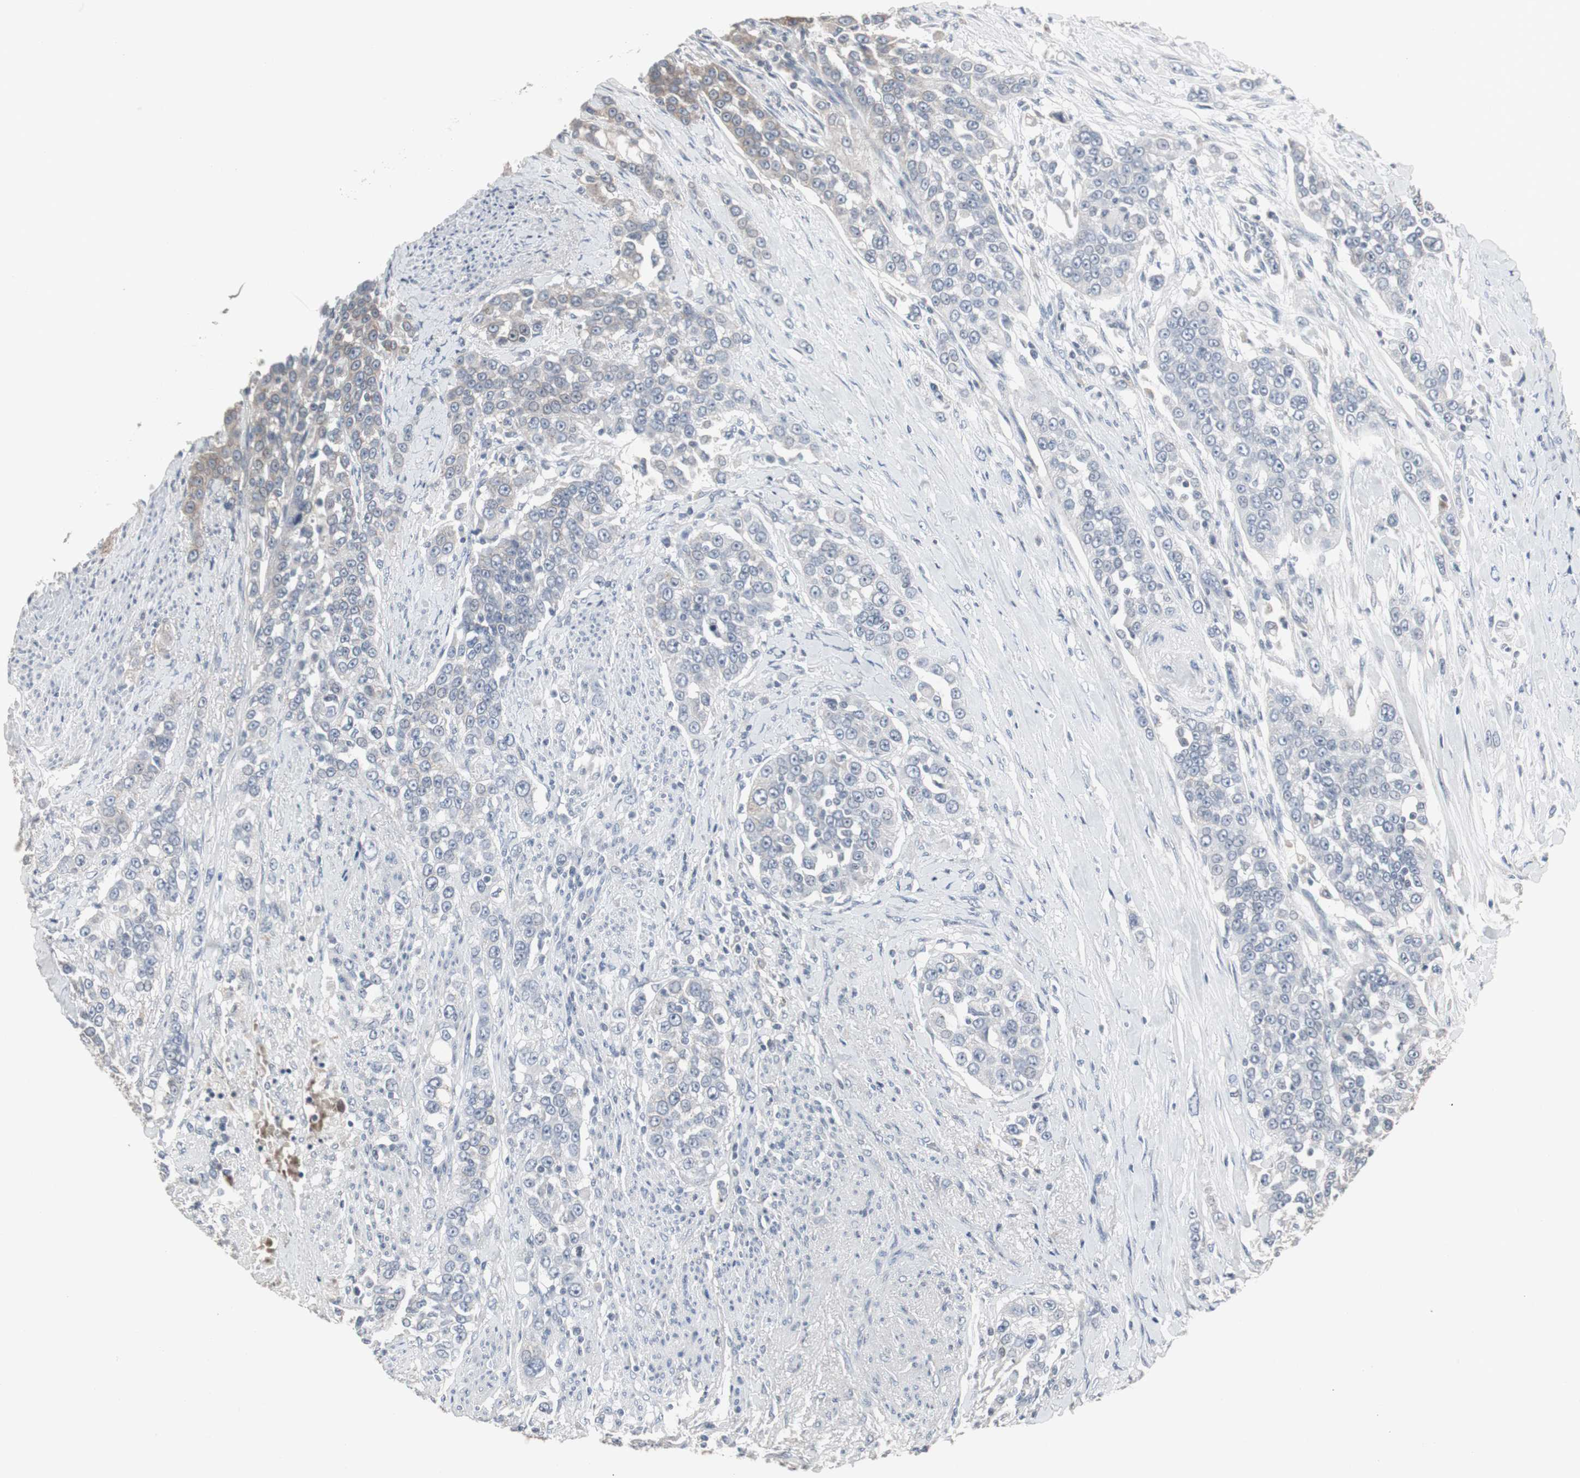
{"staining": {"intensity": "moderate", "quantity": "<25%", "location": "cytoplasmic/membranous"}, "tissue": "urothelial cancer", "cell_type": "Tumor cells", "image_type": "cancer", "snomed": [{"axis": "morphology", "description": "Urothelial carcinoma, High grade"}, {"axis": "topography", "description": "Urinary bladder"}], "caption": "The image reveals staining of urothelial cancer, revealing moderate cytoplasmic/membranous protein expression (brown color) within tumor cells.", "gene": "ACAA1", "patient": {"sex": "female", "age": 80}}